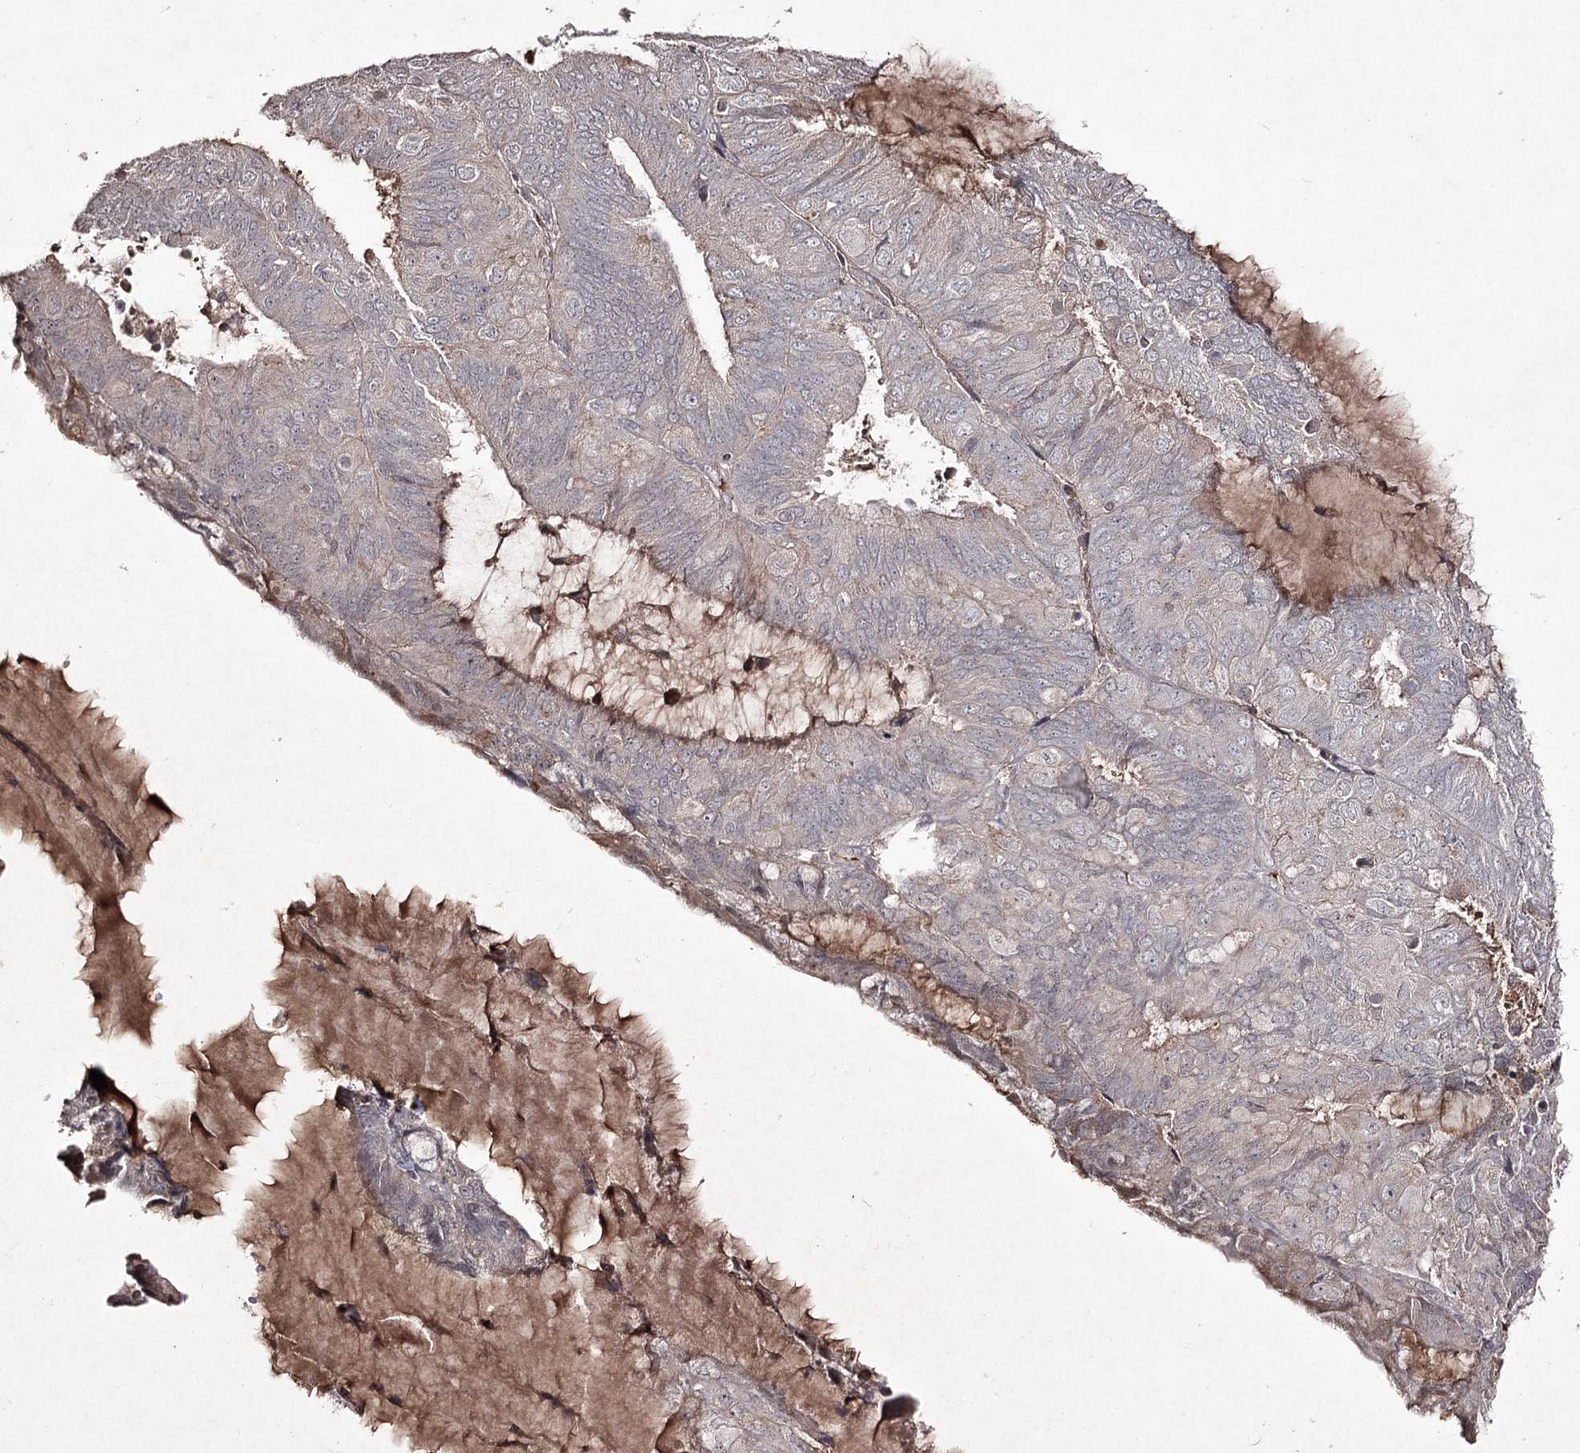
{"staining": {"intensity": "weak", "quantity": "<25%", "location": "cytoplasmic/membranous"}, "tissue": "endometrial cancer", "cell_type": "Tumor cells", "image_type": "cancer", "snomed": [{"axis": "morphology", "description": "Adenocarcinoma, NOS"}, {"axis": "topography", "description": "Endometrium"}], "caption": "Micrograph shows no protein expression in tumor cells of endometrial cancer tissue. The staining was performed using DAB (3,3'-diaminobenzidine) to visualize the protein expression in brown, while the nuclei were stained in blue with hematoxylin (Magnification: 20x).", "gene": "SYNGR3", "patient": {"sex": "female", "age": 81}}